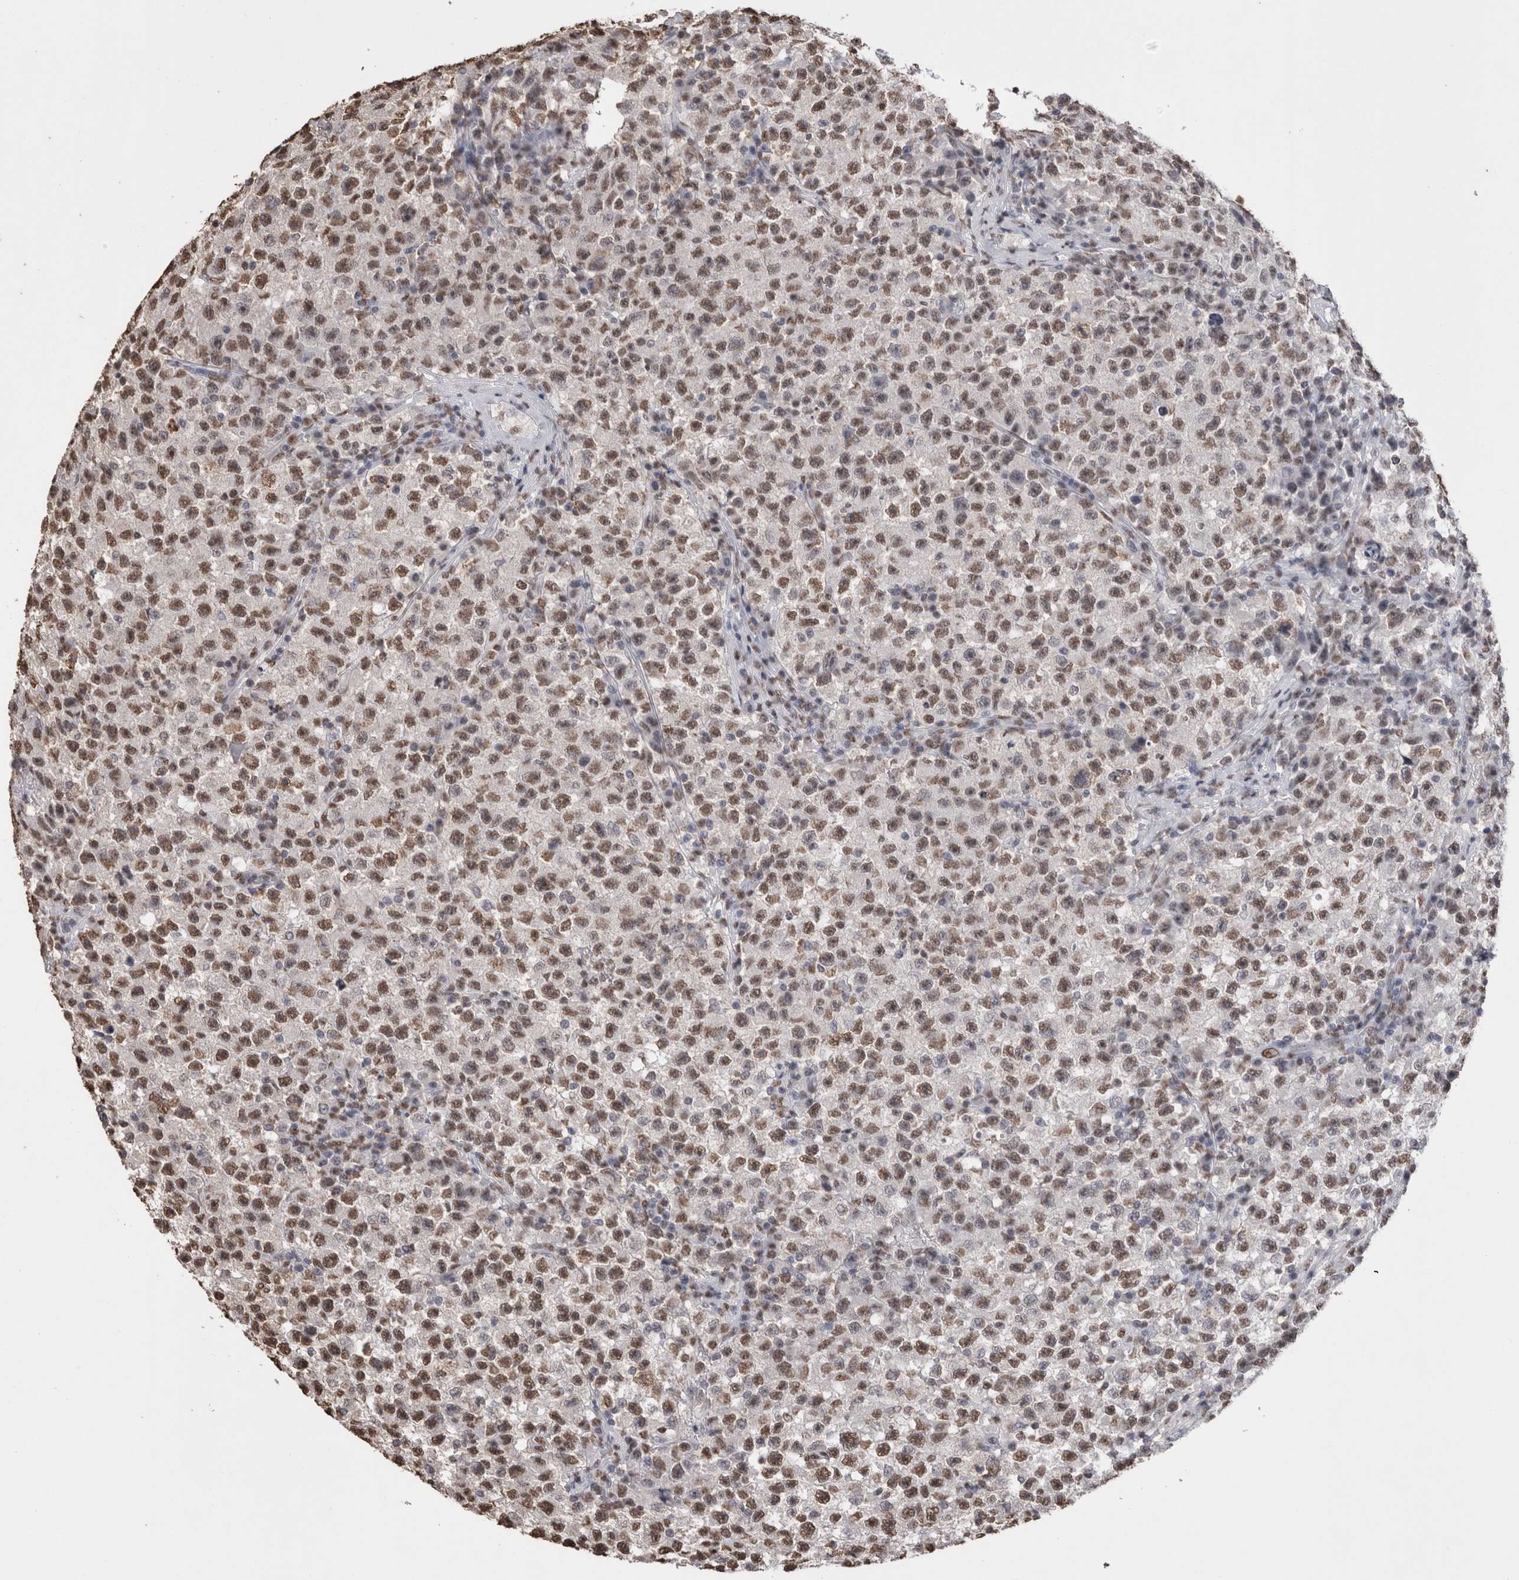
{"staining": {"intensity": "moderate", "quantity": ">75%", "location": "nuclear"}, "tissue": "testis cancer", "cell_type": "Tumor cells", "image_type": "cancer", "snomed": [{"axis": "morphology", "description": "Seminoma, NOS"}, {"axis": "topography", "description": "Testis"}], "caption": "Human testis cancer (seminoma) stained with a protein marker shows moderate staining in tumor cells.", "gene": "NTHL1", "patient": {"sex": "male", "age": 22}}